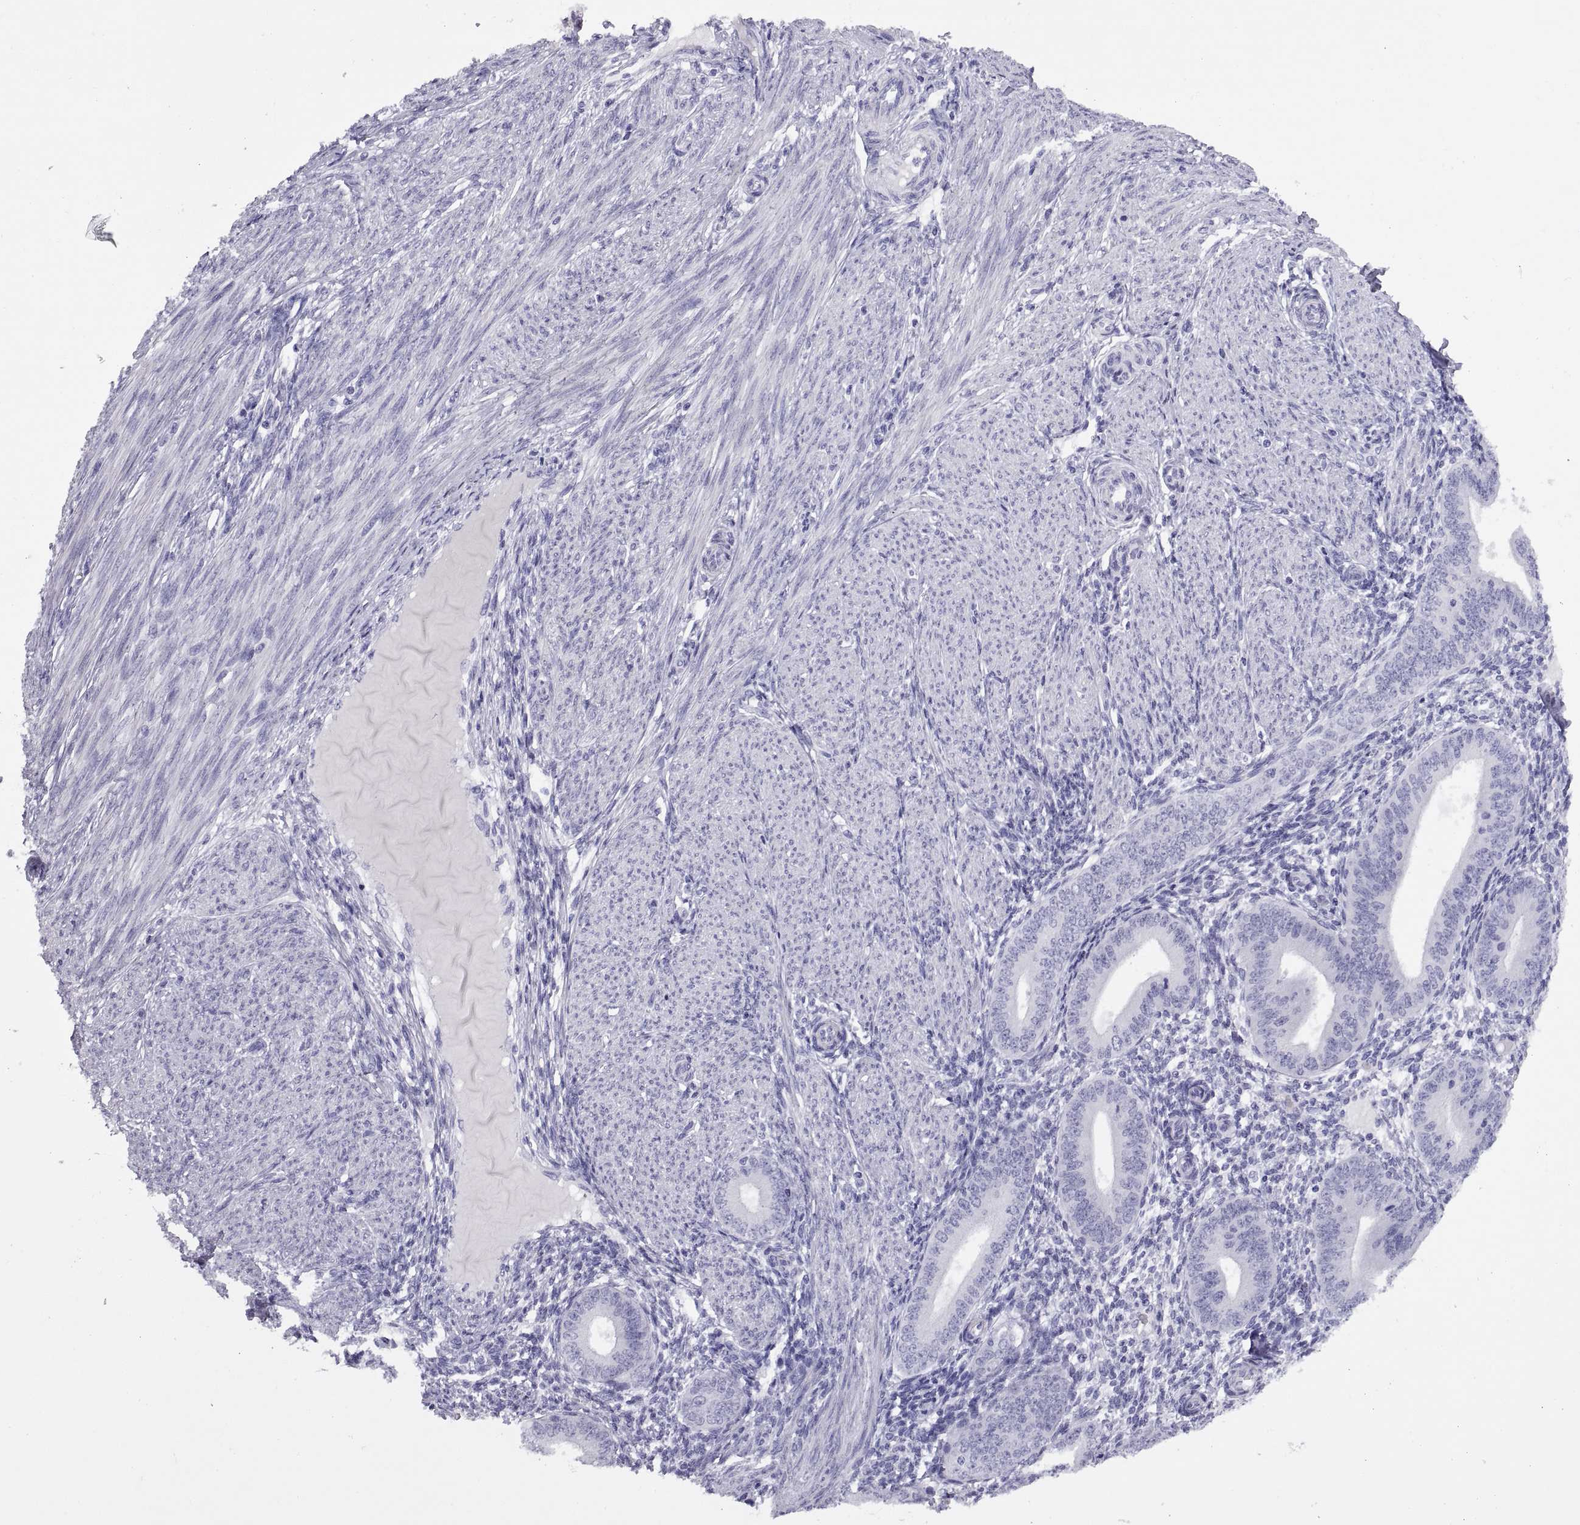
{"staining": {"intensity": "negative", "quantity": "none", "location": "none"}, "tissue": "endometrium", "cell_type": "Cells in endometrial stroma", "image_type": "normal", "snomed": [{"axis": "morphology", "description": "Normal tissue, NOS"}, {"axis": "topography", "description": "Endometrium"}], "caption": "The photomicrograph exhibits no staining of cells in endometrial stroma in benign endometrium.", "gene": "RGS20", "patient": {"sex": "female", "age": 39}}